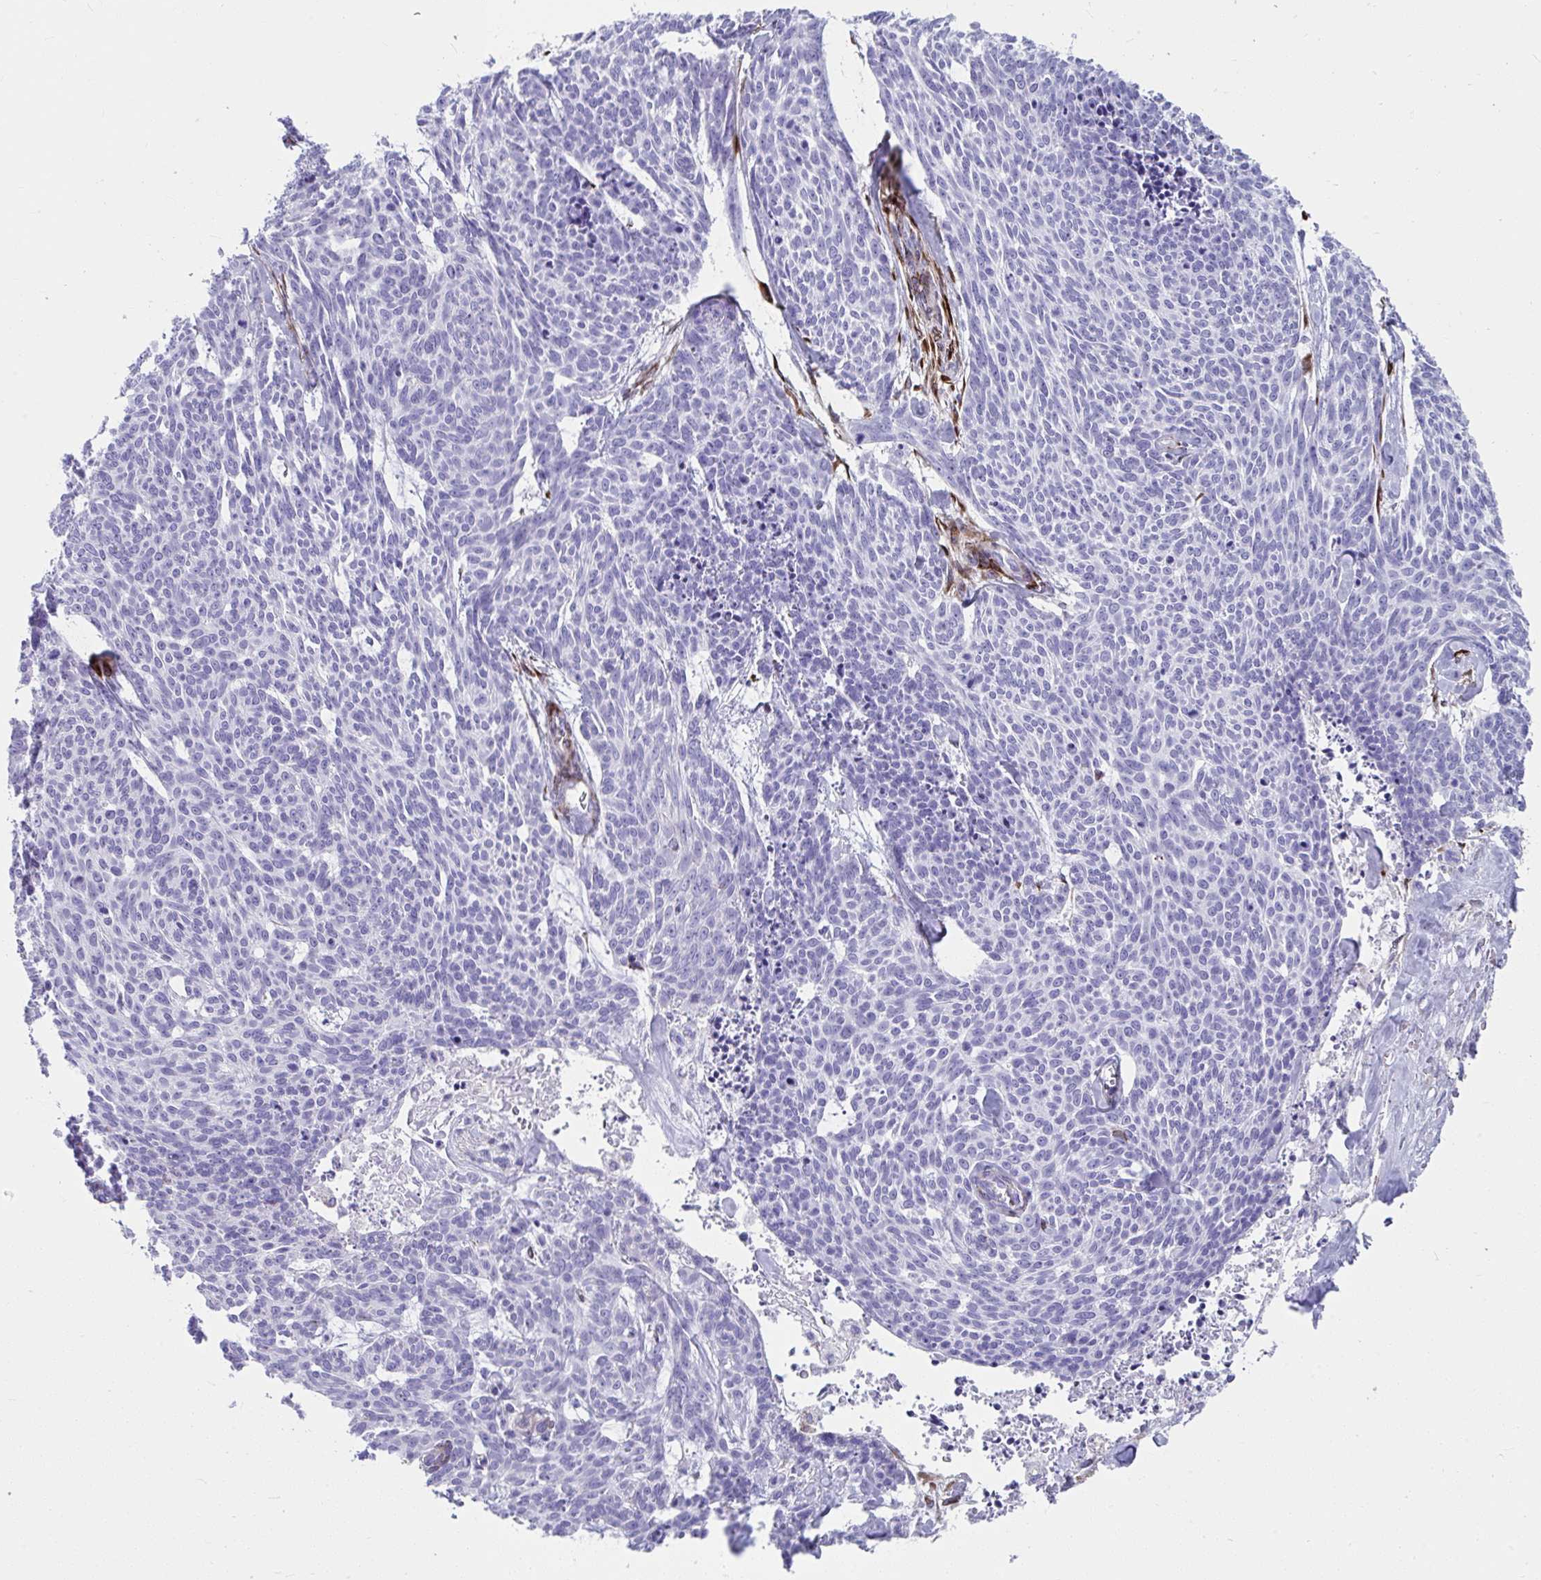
{"staining": {"intensity": "negative", "quantity": "none", "location": "none"}, "tissue": "skin cancer", "cell_type": "Tumor cells", "image_type": "cancer", "snomed": [{"axis": "morphology", "description": "Basal cell carcinoma"}, {"axis": "topography", "description": "Skin"}], "caption": "Immunohistochemistry (IHC) photomicrograph of human skin cancer (basal cell carcinoma) stained for a protein (brown), which demonstrates no positivity in tumor cells.", "gene": "GRXCR2", "patient": {"sex": "female", "age": 93}}